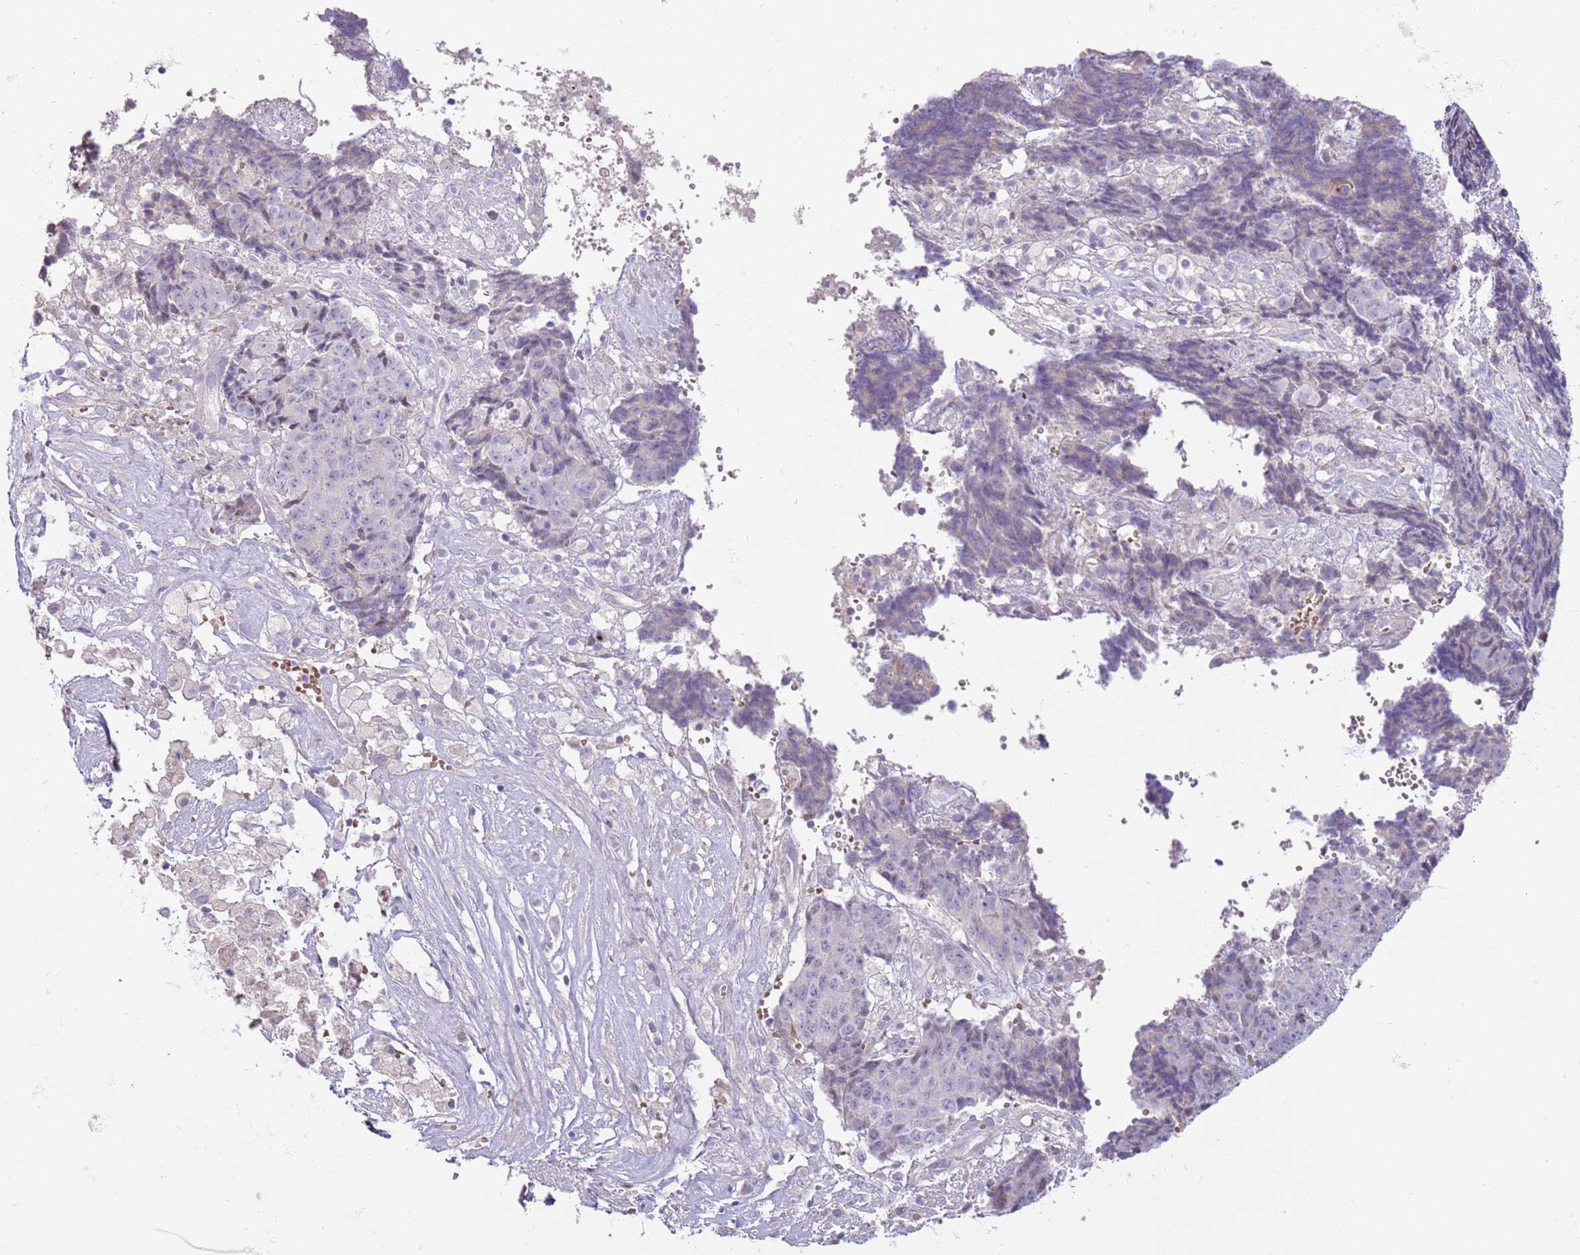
{"staining": {"intensity": "negative", "quantity": "none", "location": "none"}, "tissue": "ovarian cancer", "cell_type": "Tumor cells", "image_type": "cancer", "snomed": [{"axis": "morphology", "description": "Carcinoma, endometroid"}, {"axis": "topography", "description": "Ovary"}], "caption": "The image exhibits no significant staining in tumor cells of ovarian cancer (endometroid carcinoma).", "gene": "MCUB", "patient": {"sex": "female", "age": 42}}